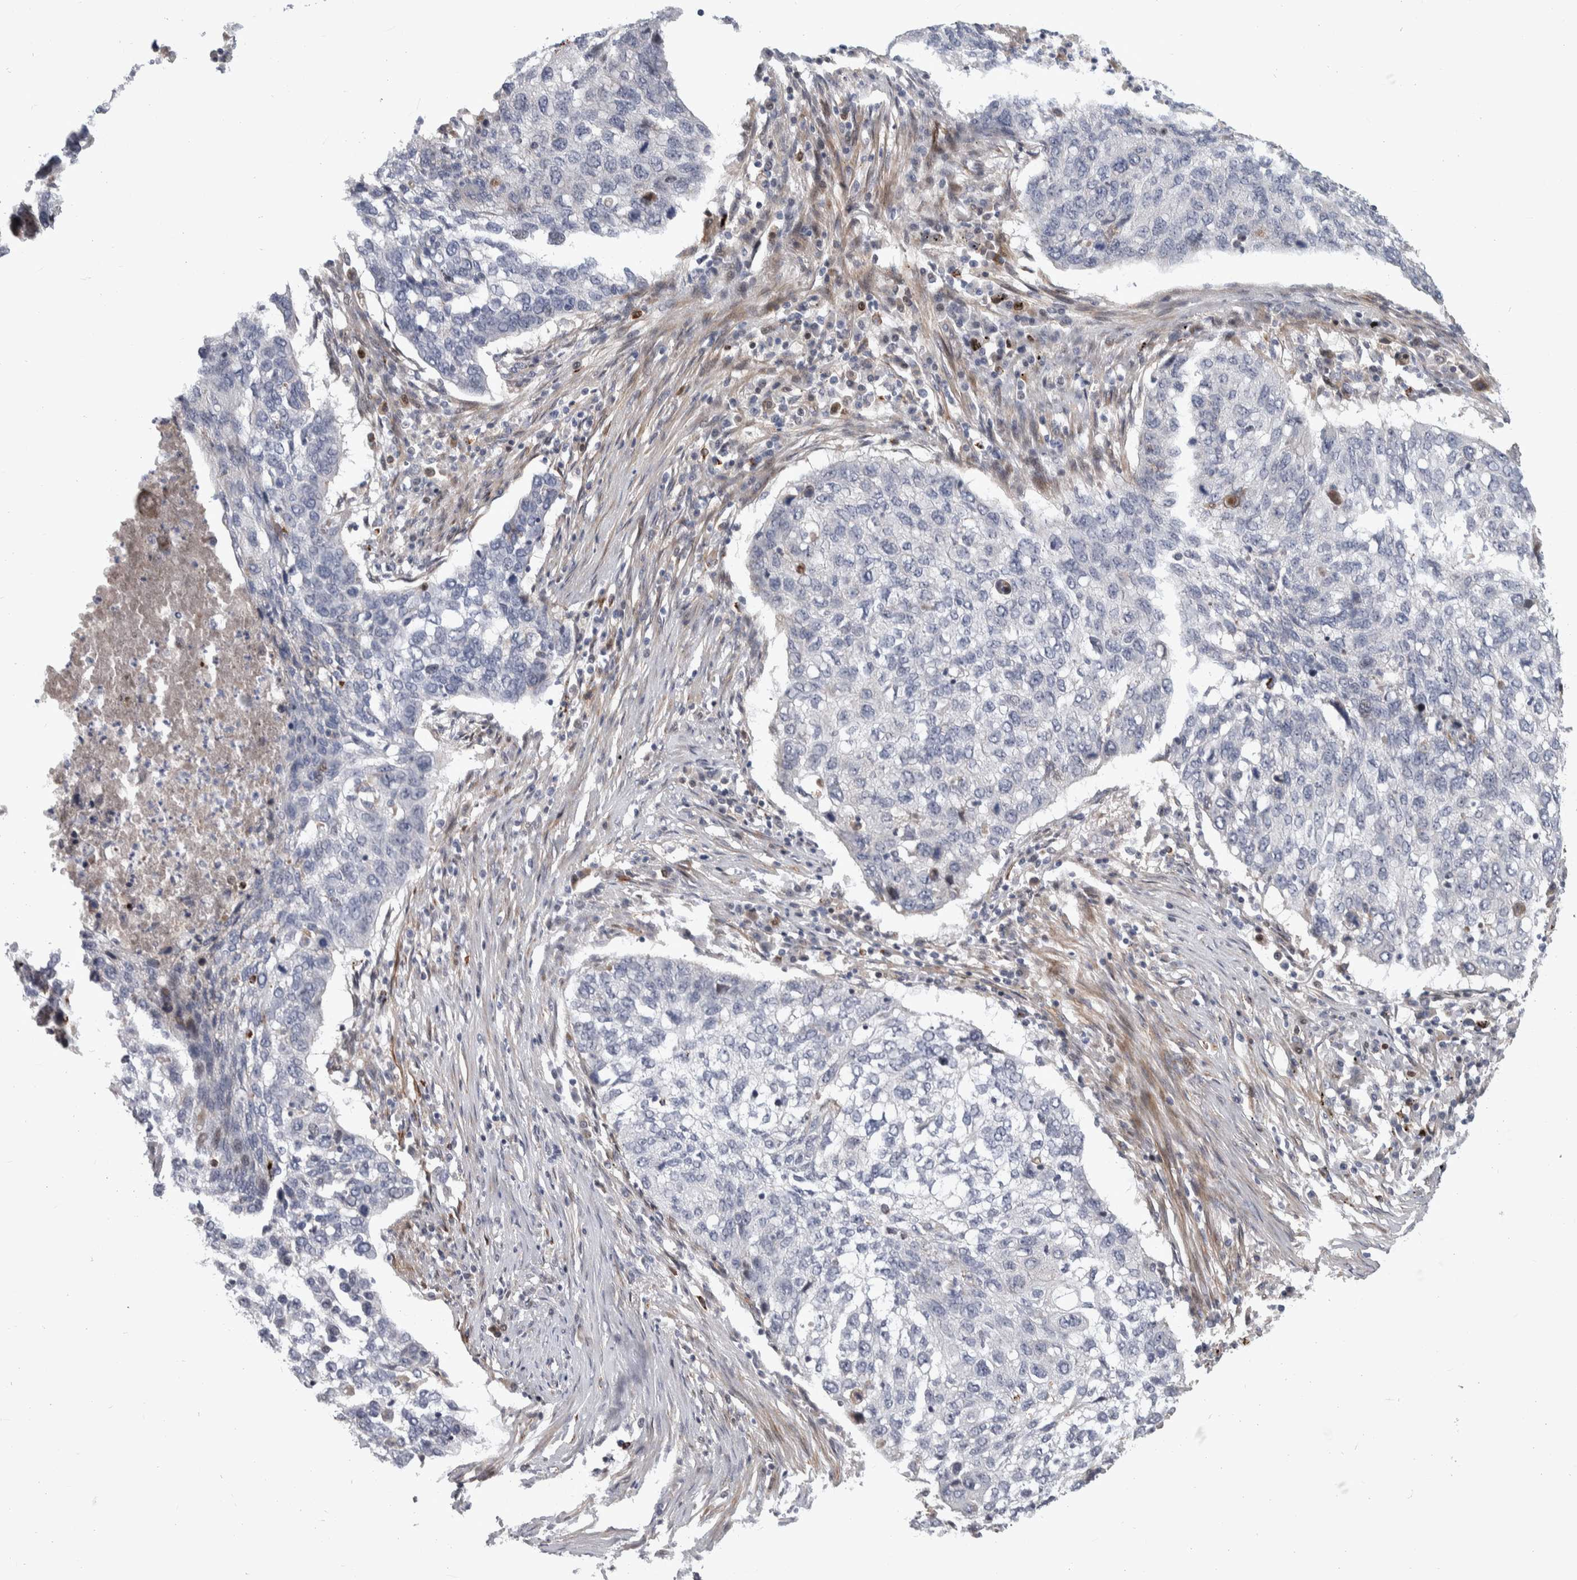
{"staining": {"intensity": "negative", "quantity": "none", "location": "none"}, "tissue": "lung cancer", "cell_type": "Tumor cells", "image_type": "cancer", "snomed": [{"axis": "morphology", "description": "Squamous cell carcinoma, NOS"}, {"axis": "topography", "description": "Lung"}], "caption": "Immunohistochemistry of human lung cancer demonstrates no positivity in tumor cells.", "gene": "PSMG3", "patient": {"sex": "female", "age": 63}}